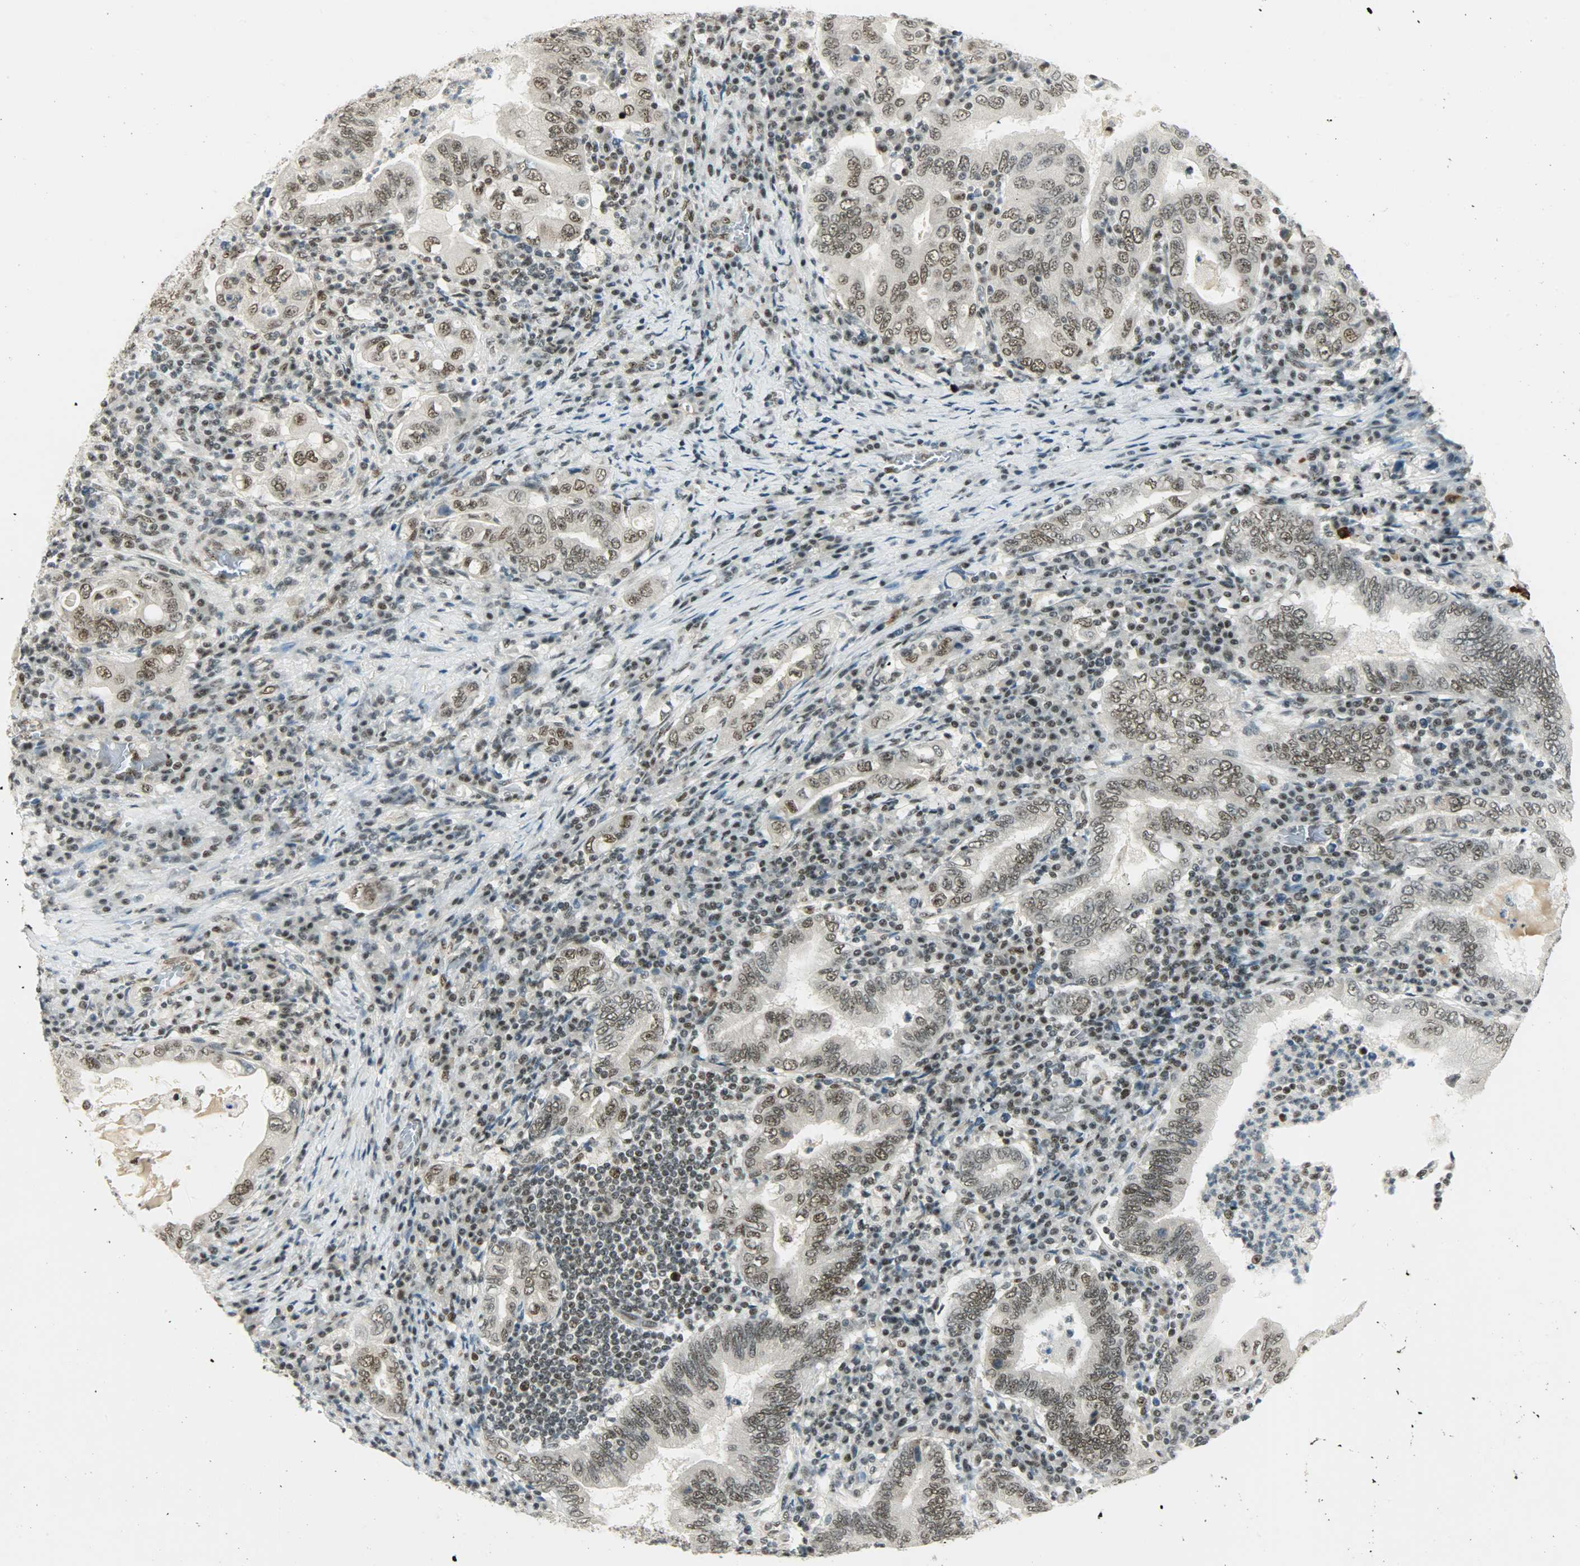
{"staining": {"intensity": "moderate", "quantity": ">75%", "location": "nuclear"}, "tissue": "stomach cancer", "cell_type": "Tumor cells", "image_type": "cancer", "snomed": [{"axis": "morphology", "description": "Normal tissue, NOS"}, {"axis": "morphology", "description": "Adenocarcinoma, NOS"}, {"axis": "topography", "description": "Esophagus"}, {"axis": "topography", "description": "Stomach, upper"}, {"axis": "topography", "description": "Peripheral nerve tissue"}], "caption": "This is a micrograph of immunohistochemistry (IHC) staining of adenocarcinoma (stomach), which shows moderate positivity in the nuclear of tumor cells.", "gene": "SUGP1", "patient": {"sex": "male", "age": 62}}